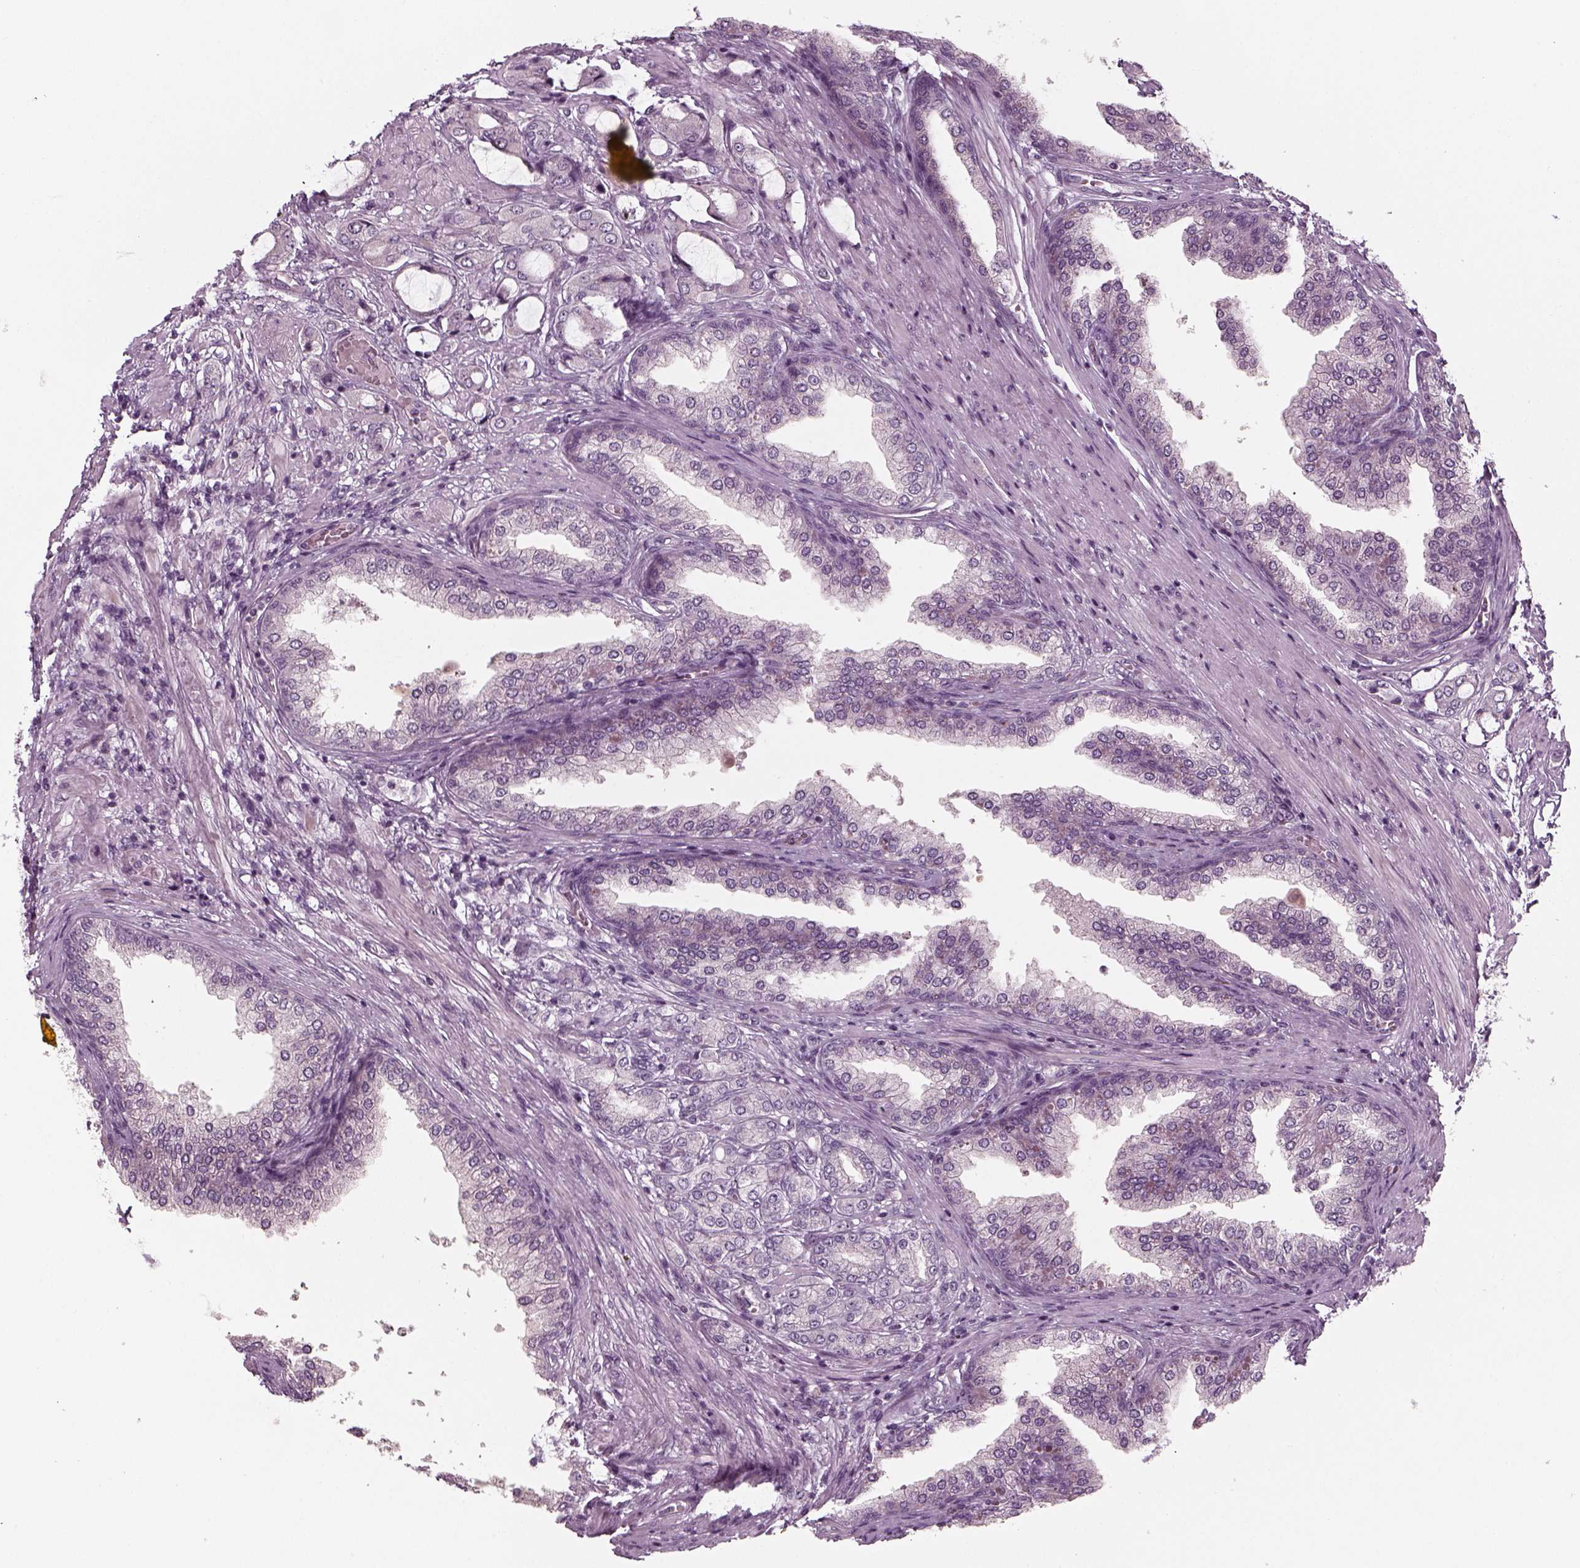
{"staining": {"intensity": "negative", "quantity": "none", "location": "none"}, "tissue": "prostate cancer", "cell_type": "Tumor cells", "image_type": "cancer", "snomed": [{"axis": "morphology", "description": "Adenocarcinoma, NOS"}, {"axis": "topography", "description": "Prostate"}], "caption": "Photomicrograph shows no protein expression in tumor cells of prostate cancer tissue.", "gene": "PNMT", "patient": {"sex": "male", "age": 63}}